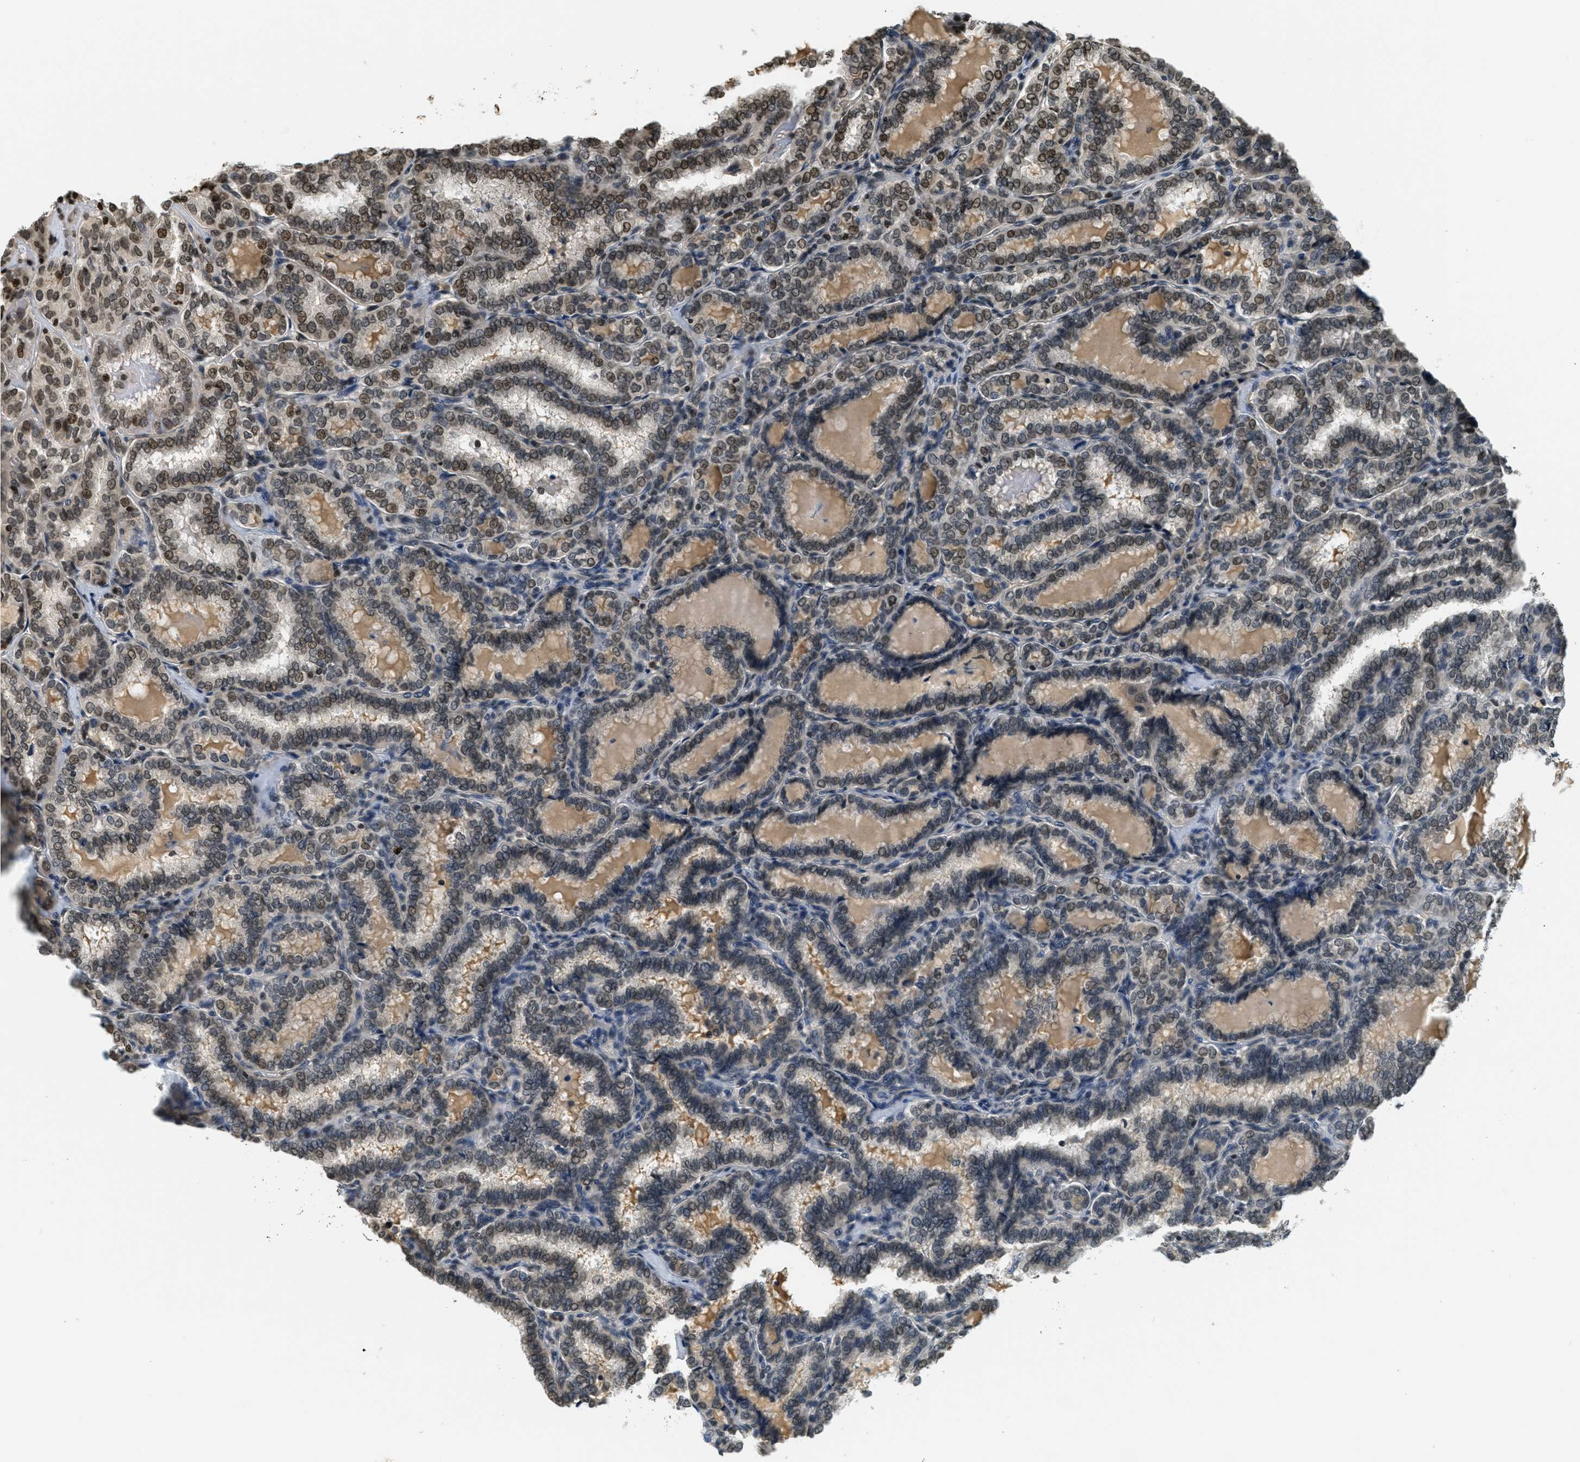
{"staining": {"intensity": "moderate", "quantity": "25%-75%", "location": "nuclear"}, "tissue": "thyroid cancer", "cell_type": "Tumor cells", "image_type": "cancer", "snomed": [{"axis": "morphology", "description": "Normal tissue, NOS"}, {"axis": "morphology", "description": "Papillary adenocarcinoma, NOS"}, {"axis": "topography", "description": "Thyroid gland"}], "caption": "Tumor cells demonstrate medium levels of moderate nuclear staining in about 25%-75% of cells in thyroid cancer.", "gene": "LDB2", "patient": {"sex": "female", "age": 30}}